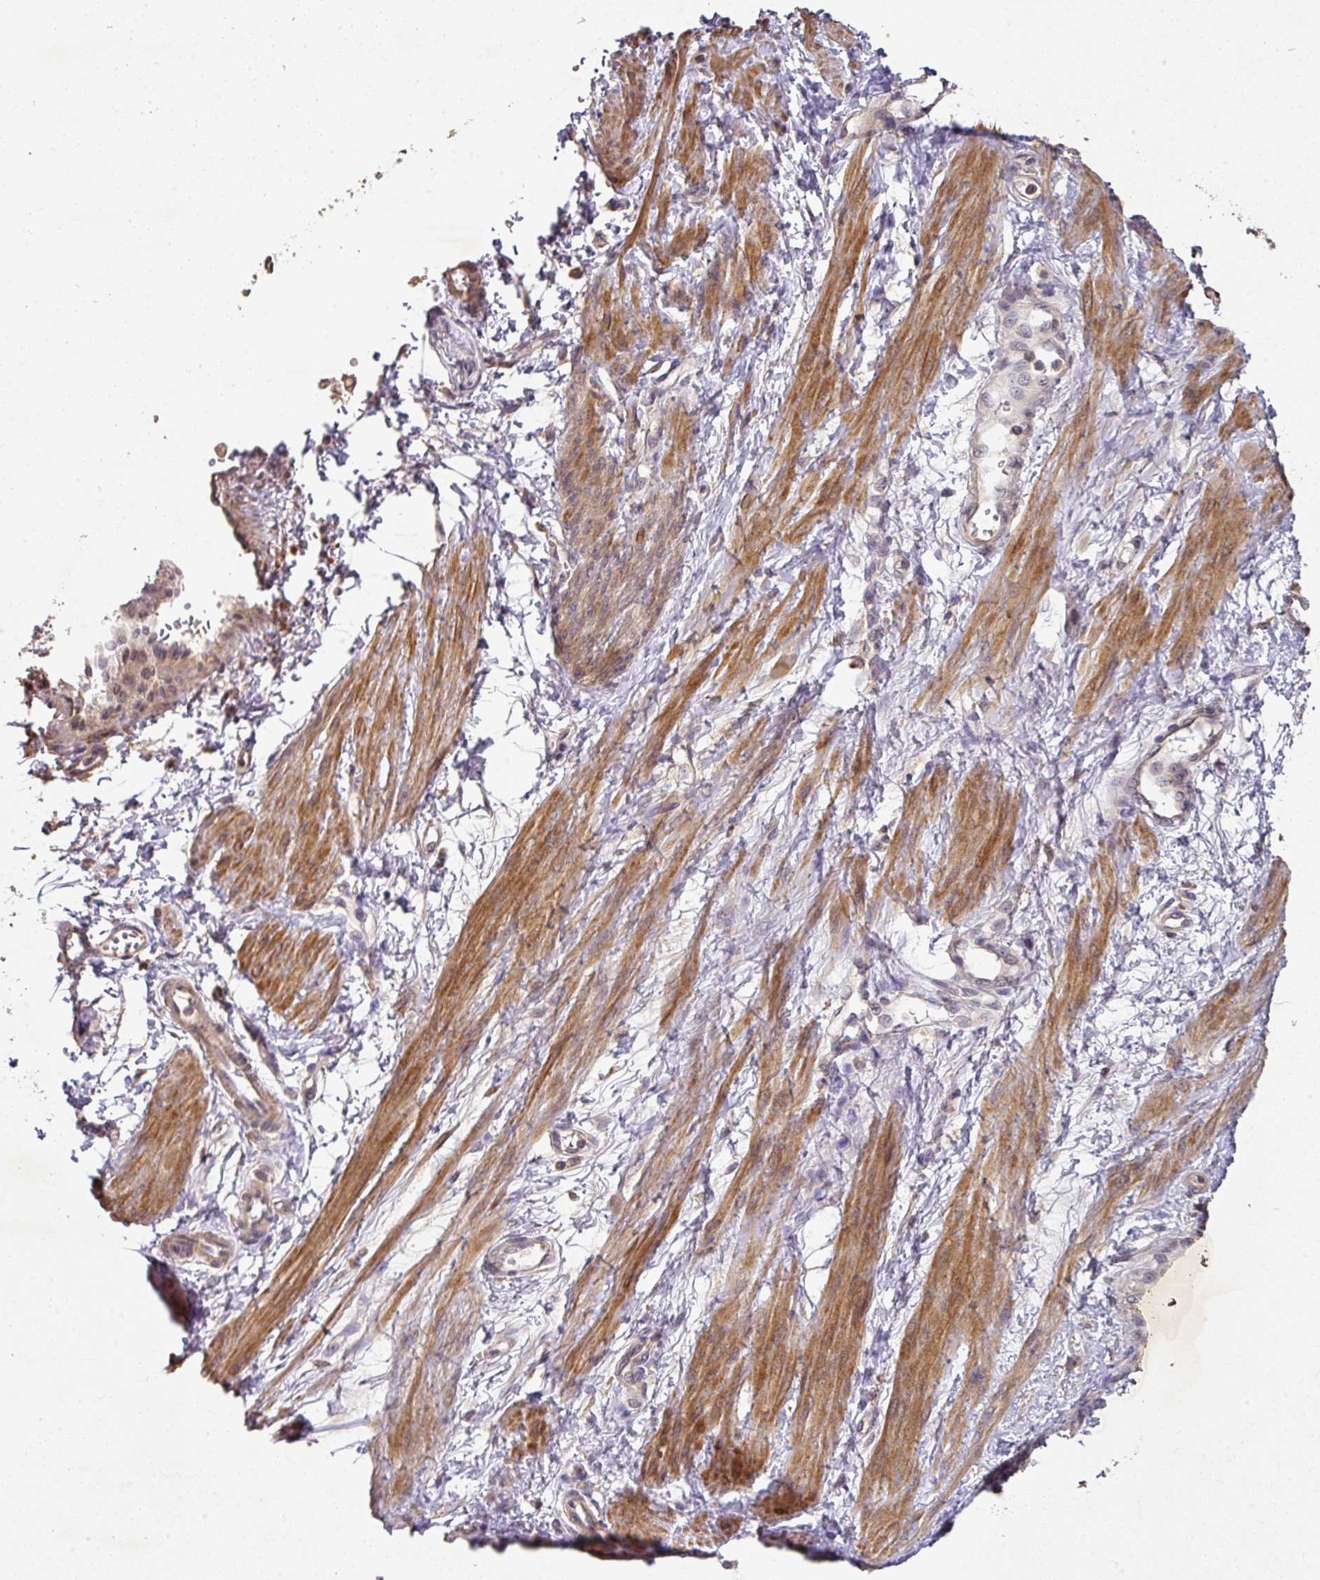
{"staining": {"intensity": "moderate", "quantity": ">75%", "location": "cytoplasmic/membranous"}, "tissue": "smooth muscle", "cell_type": "Smooth muscle cells", "image_type": "normal", "snomed": [{"axis": "morphology", "description": "Normal tissue, NOS"}, {"axis": "topography", "description": "Smooth muscle"}, {"axis": "topography", "description": "Uterus"}], "caption": "Human smooth muscle stained for a protein (brown) displays moderate cytoplasmic/membranous positive staining in approximately >75% of smooth muscle cells.", "gene": "ACVR2B", "patient": {"sex": "female", "age": 39}}